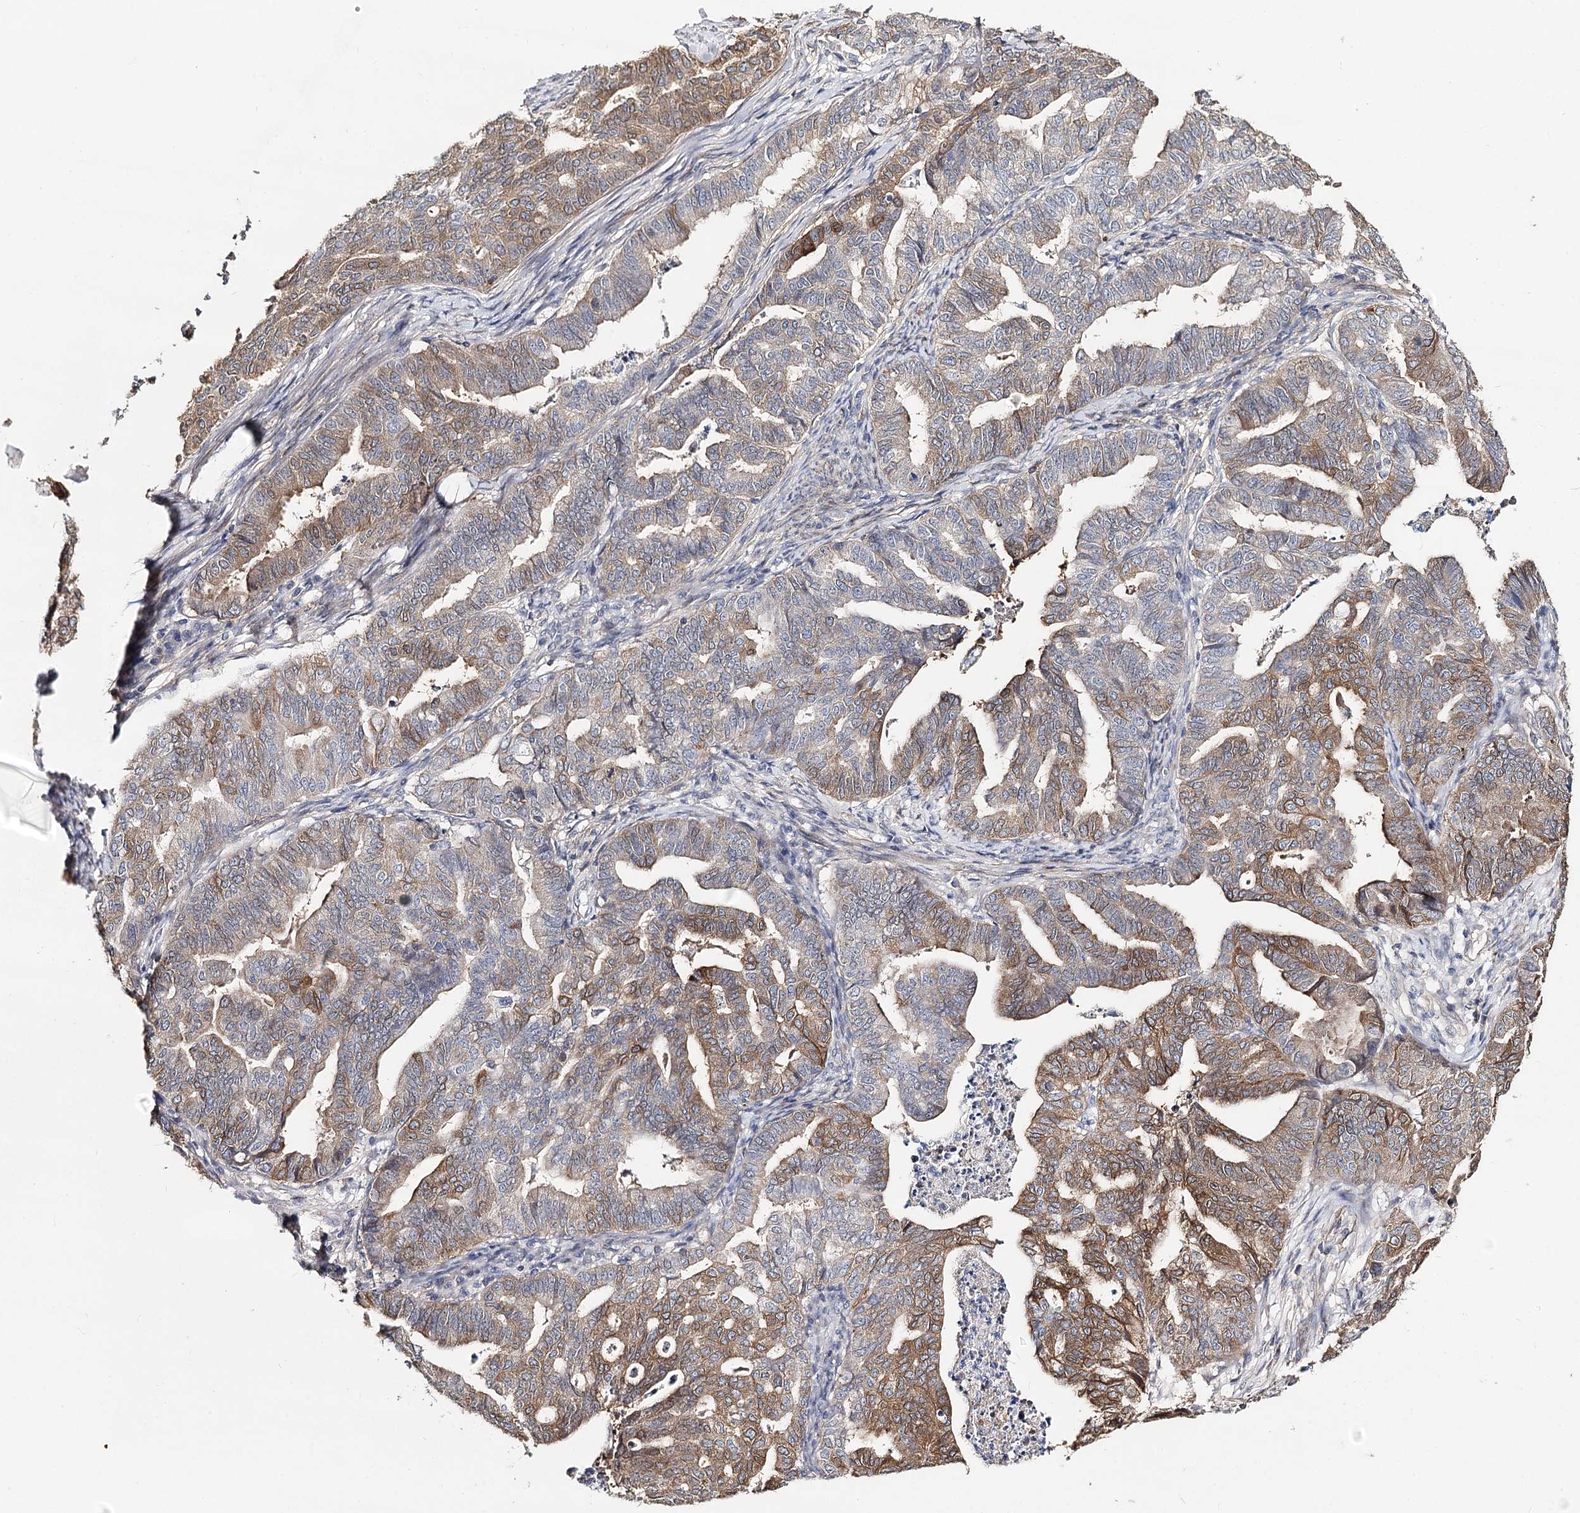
{"staining": {"intensity": "moderate", "quantity": "25%-75%", "location": "cytoplasmic/membranous"}, "tissue": "endometrial cancer", "cell_type": "Tumor cells", "image_type": "cancer", "snomed": [{"axis": "morphology", "description": "Adenocarcinoma, NOS"}, {"axis": "topography", "description": "Endometrium"}], "caption": "This image exhibits immunohistochemistry (IHC) staining of endometrial cancer (adenocarcinoma), with medium moderate cytoplasmic/membranous expression in about 25%-75% of tumor cells.", "gene": "TMEM218", "patient": {"sex": "female", "age": 79}}